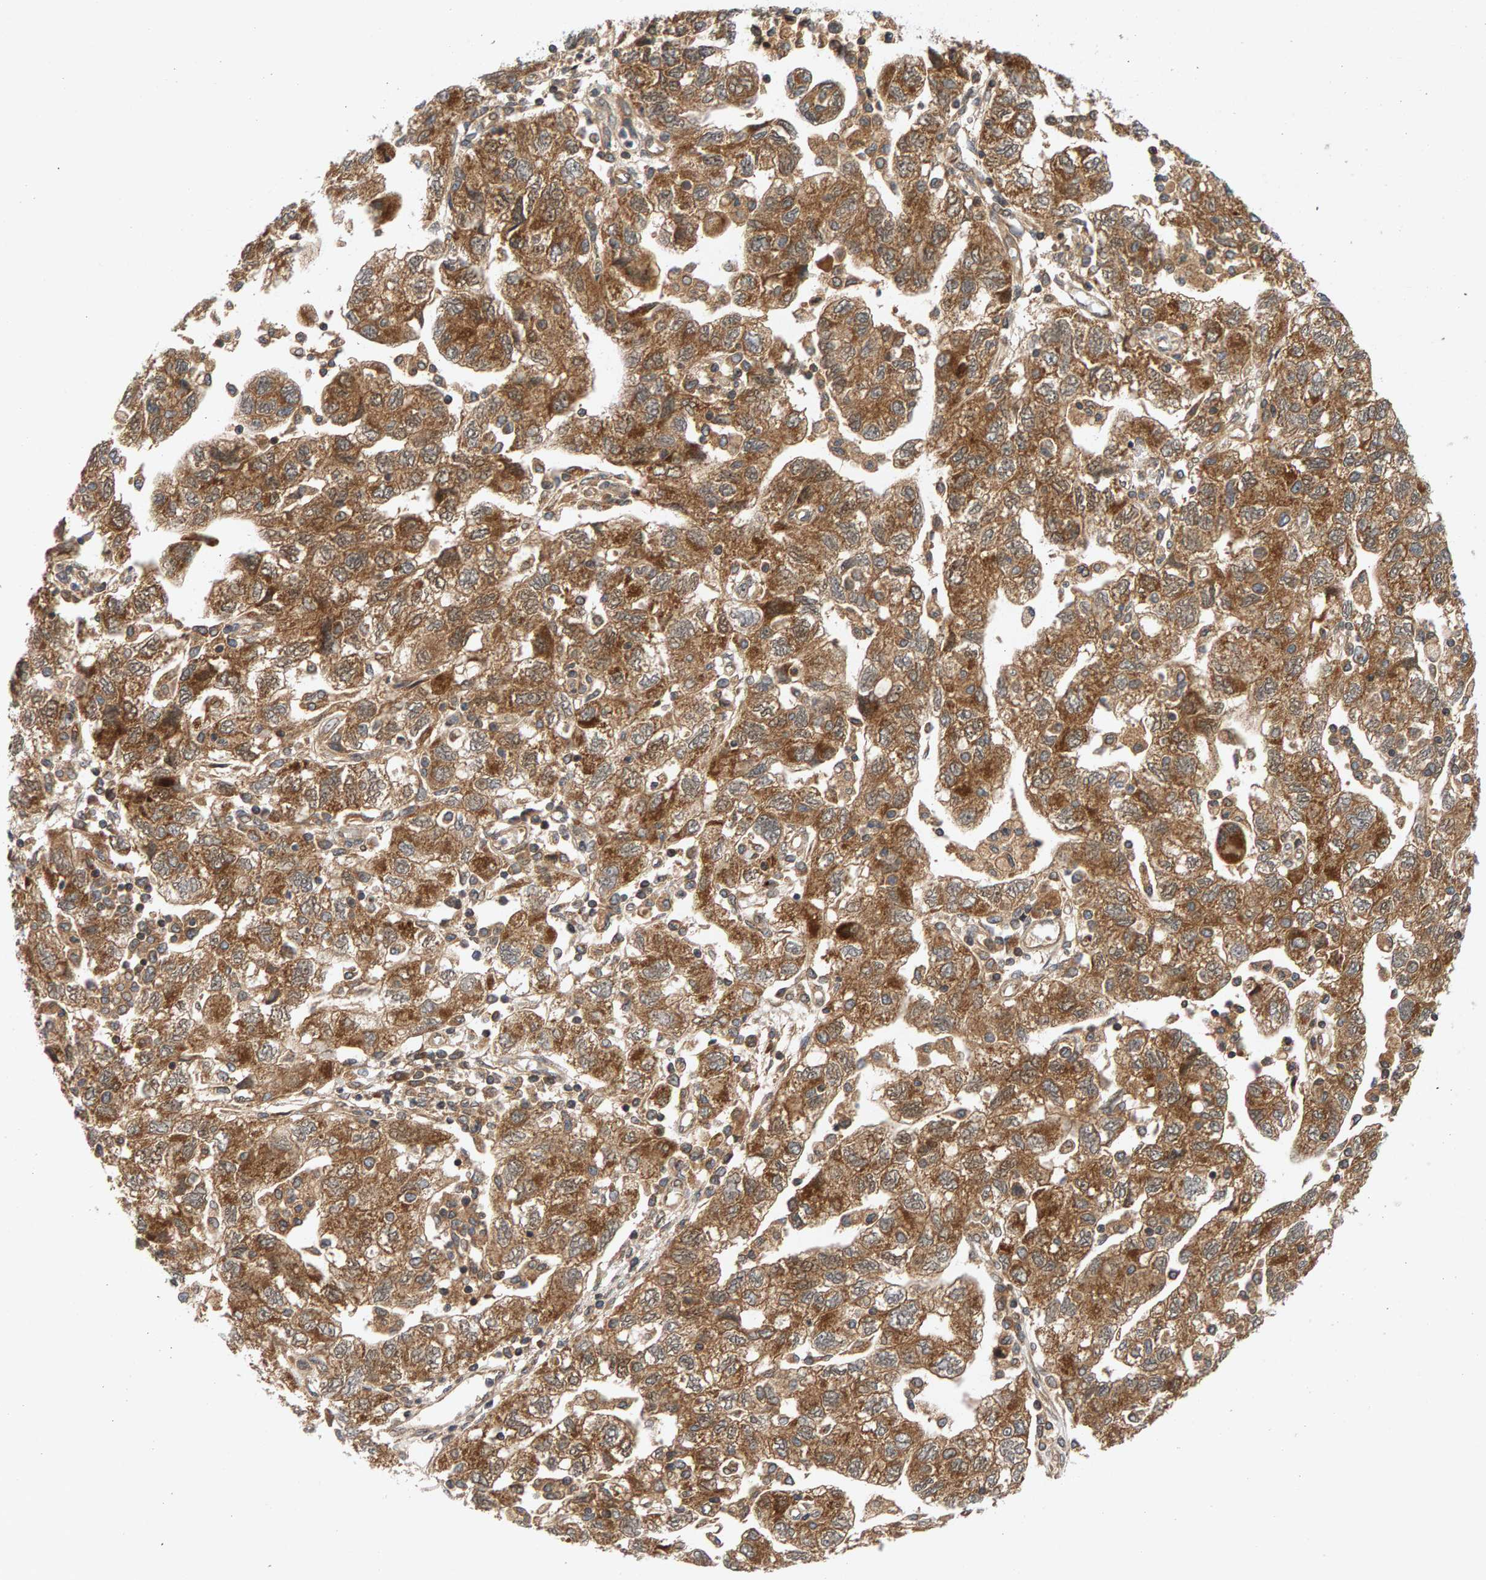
{"staining": {"intensity": "moderate", "quantity": ">75%", "location": "cytoplasmic/membranous"}, "tissue": "ovarian cancer", "cell_type": "Tumor cells", "image_type": "cancer", "snomed": [{"axis": "morphology", "description": "Carcinoma, NOS"}, {"axis": "morphology", "description": "Cystadenocarcinoma, serous, NOS"}, {"axis": "topography", "description": "Ovary"}], "caption": "Carcinoma (ovarian) stained for a protein (brown) shows moderate cytoplasmic/membranous positive expression in approximately >75% of tumor cells.", "gene": "BAHCC1", "patient": {"sex": "female", "age": 69}}